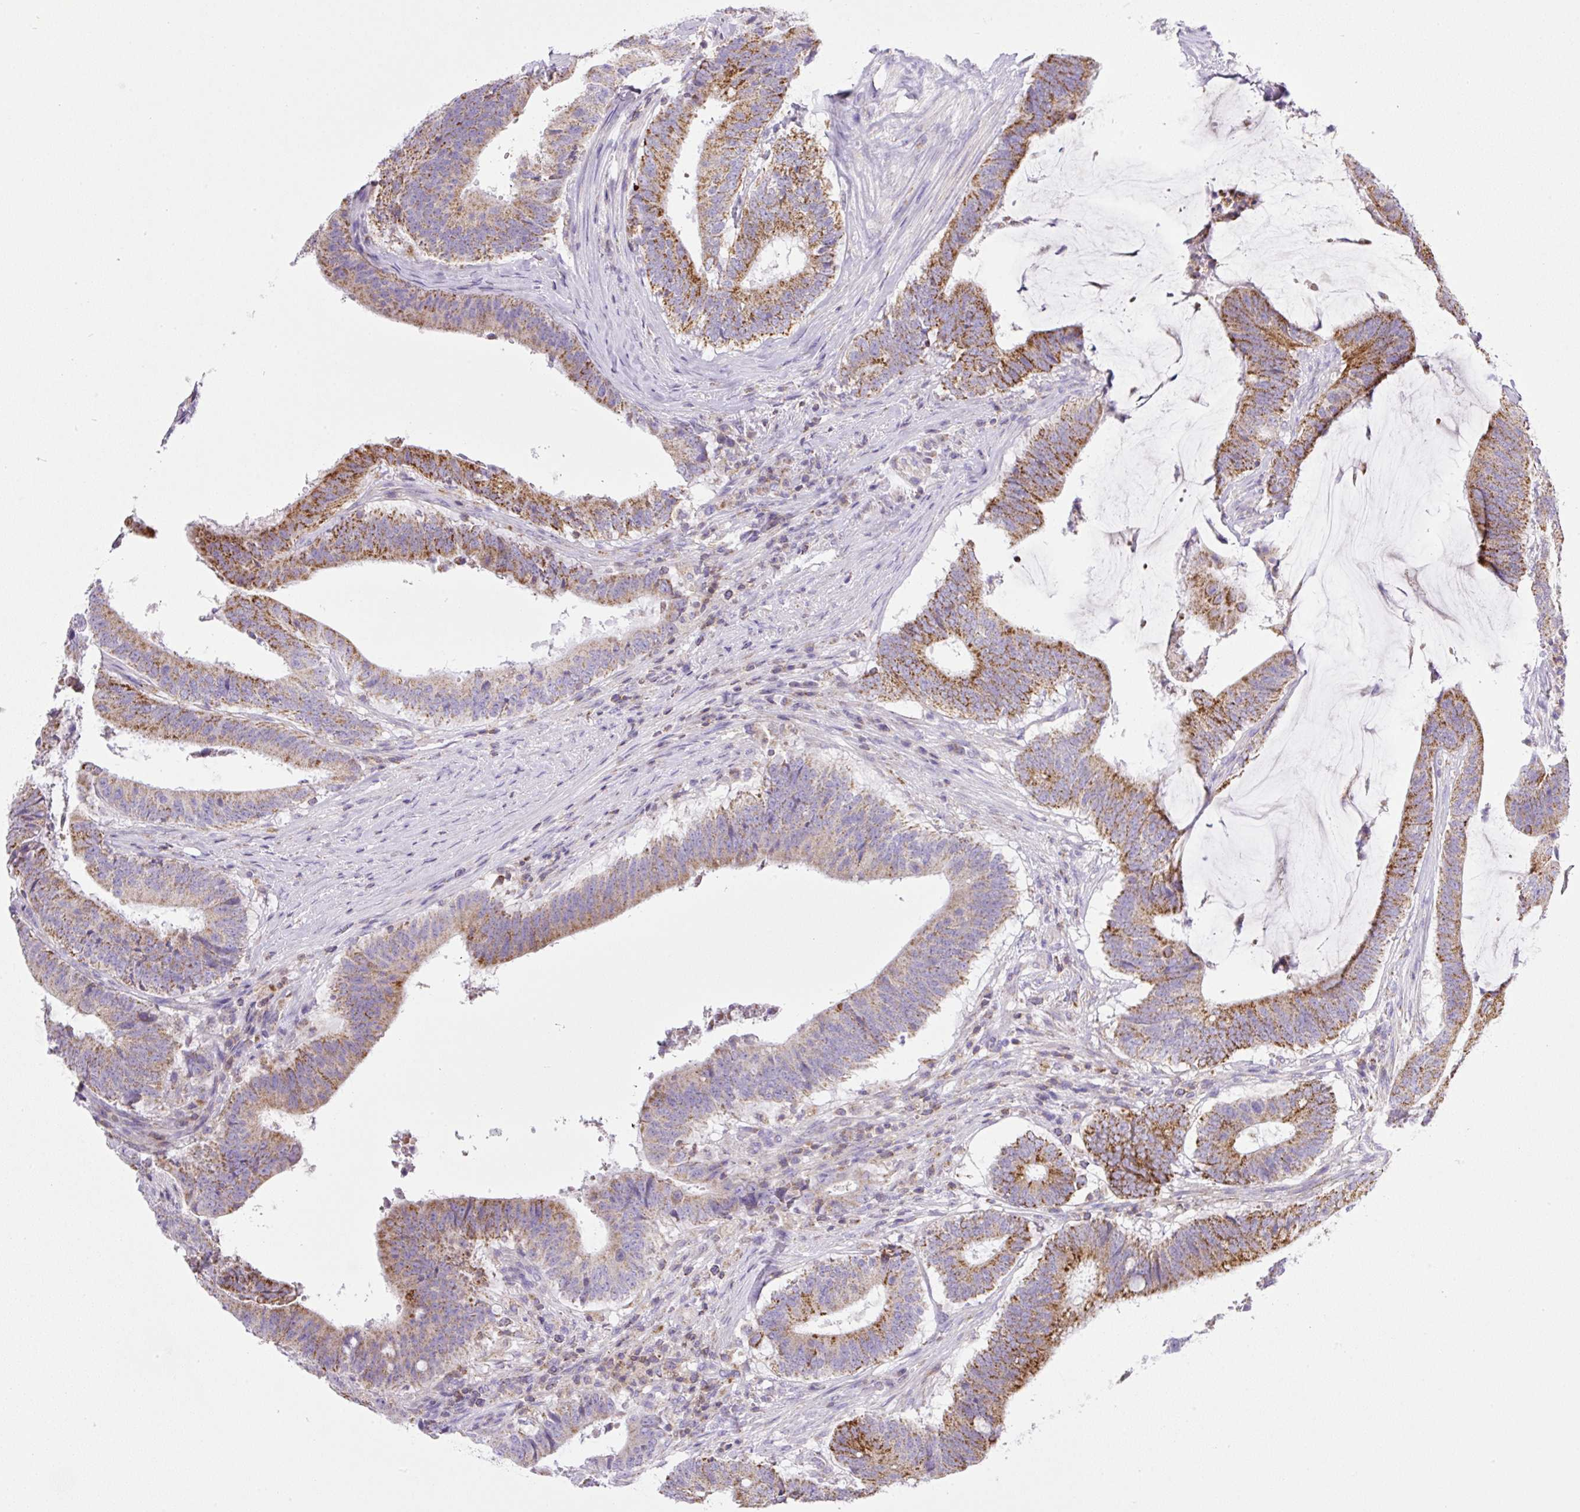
{"staining": {"intensity": "strong", "quantity": "25%-75%", "location": "cytoplasmic/membranous"}, "tissue": "colorectal cancer", "cell_type": "Tumor cells", "image_type": "cancer", "snomed": [{"axis": "morphology", "description": "Adenocarcinoma, NOS"}, {"axis": "topography", "description": "Colon"}], "caption": "This is a micrograph of immunohistochemistry staining of colorectal adenocarcinoma, which shows strong staining in the cytoplasmic/membranous of tumor cells.", "gene": "NF1", "patient": {"sex": "female", "age": 43}}